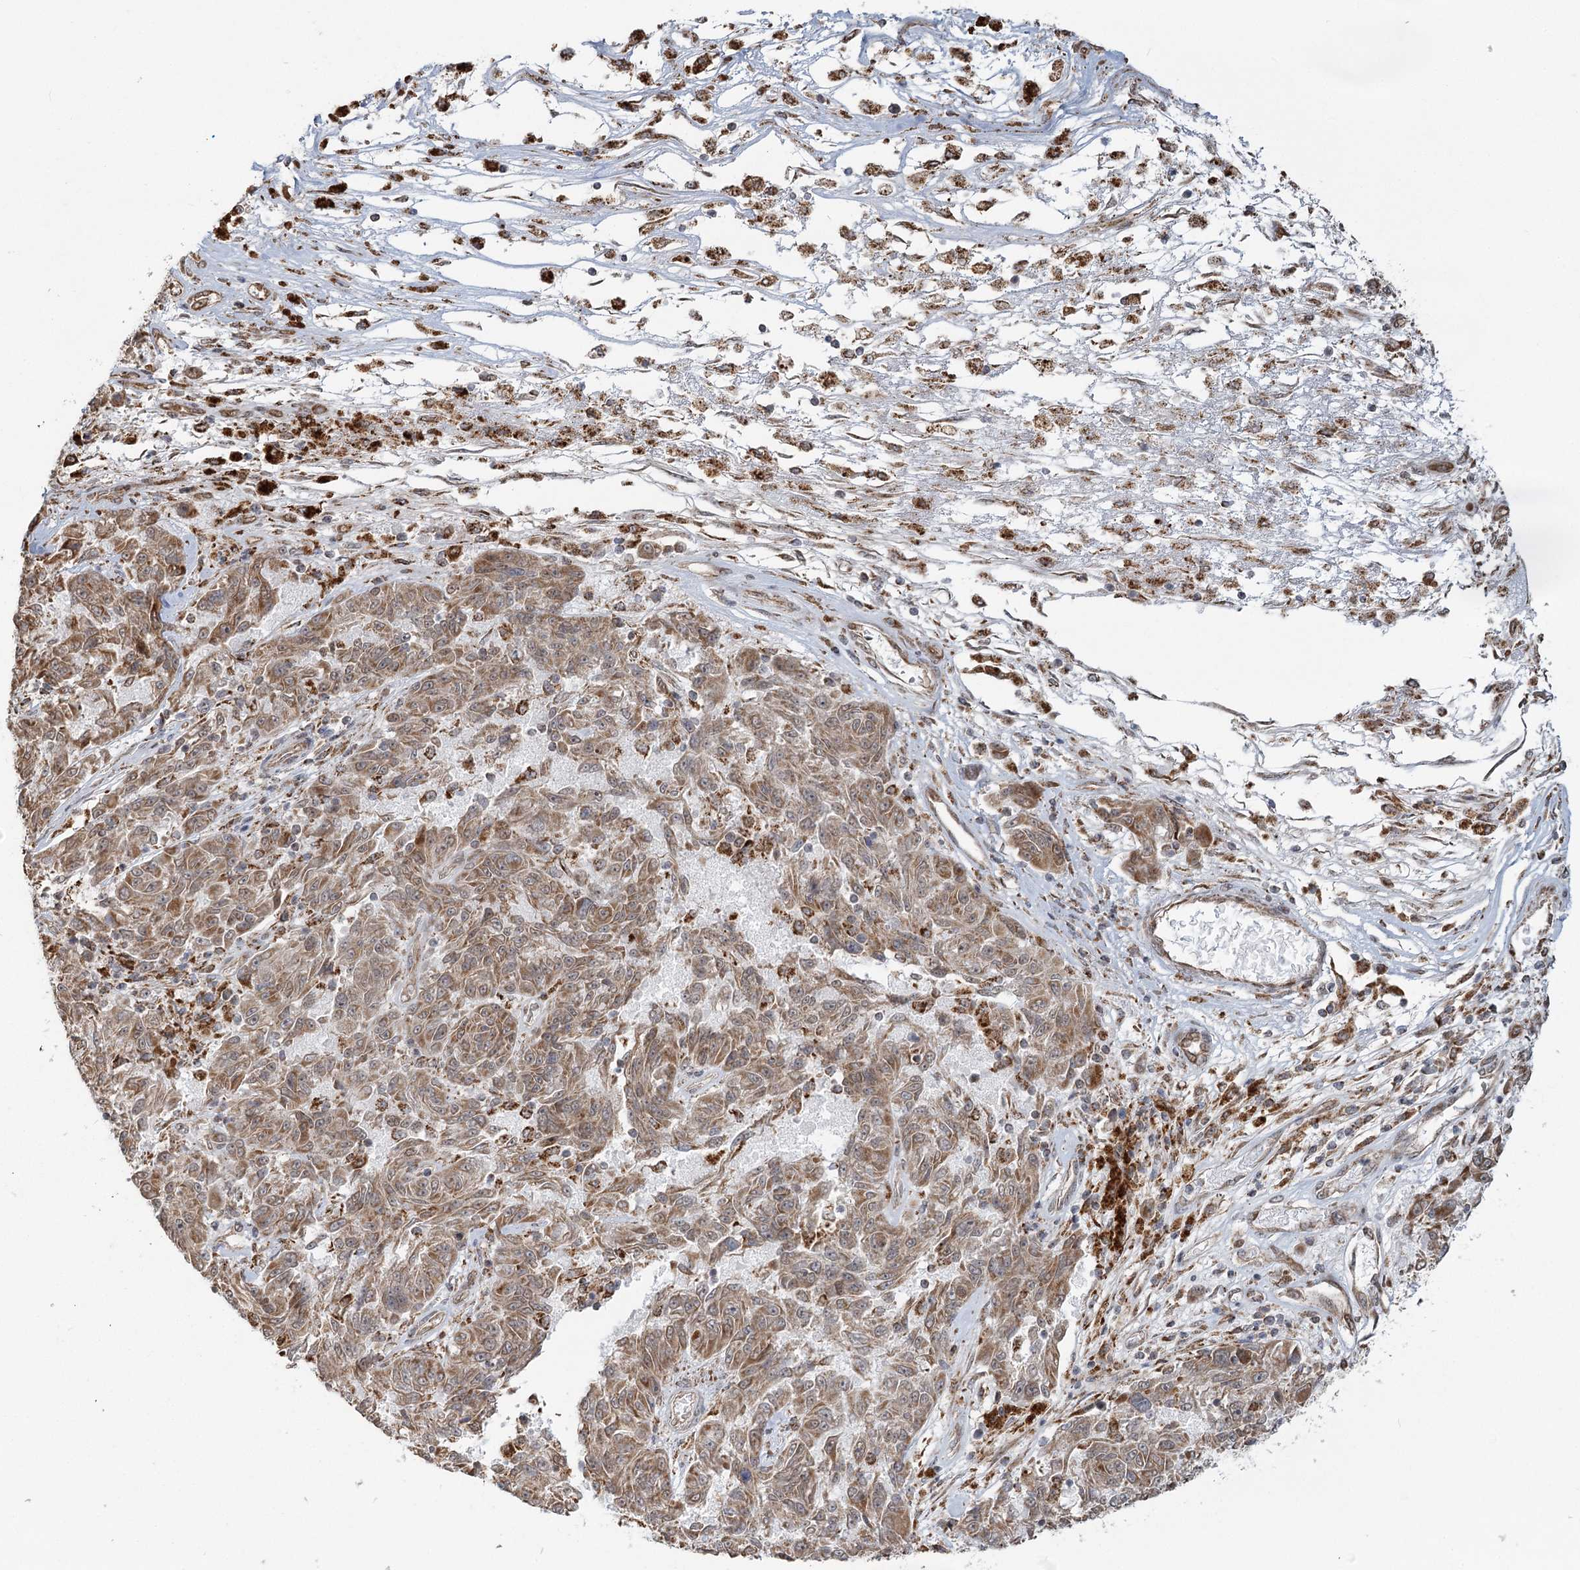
{"staining": {"intensity": "moderate", "quantity": ">75%", "location": "cytoplasmic/membranous"}, "tissue": "melanoma", "cell_type": "Tumor cells", "image_type": "cancer", "snomed": [{"axis": "morphology", "description": "Malignant melanoma, NOS"}, {"axis": "topography", "description": "Skin"}], "caption": "This histopathology image displays IHC staining of human malignant melanoma, with medium moderate cytoplasmic/membranous positivity in about >75% of tumor cells.", "gene": "LACTB", "patient": {"sex": "male", "age": 53}}